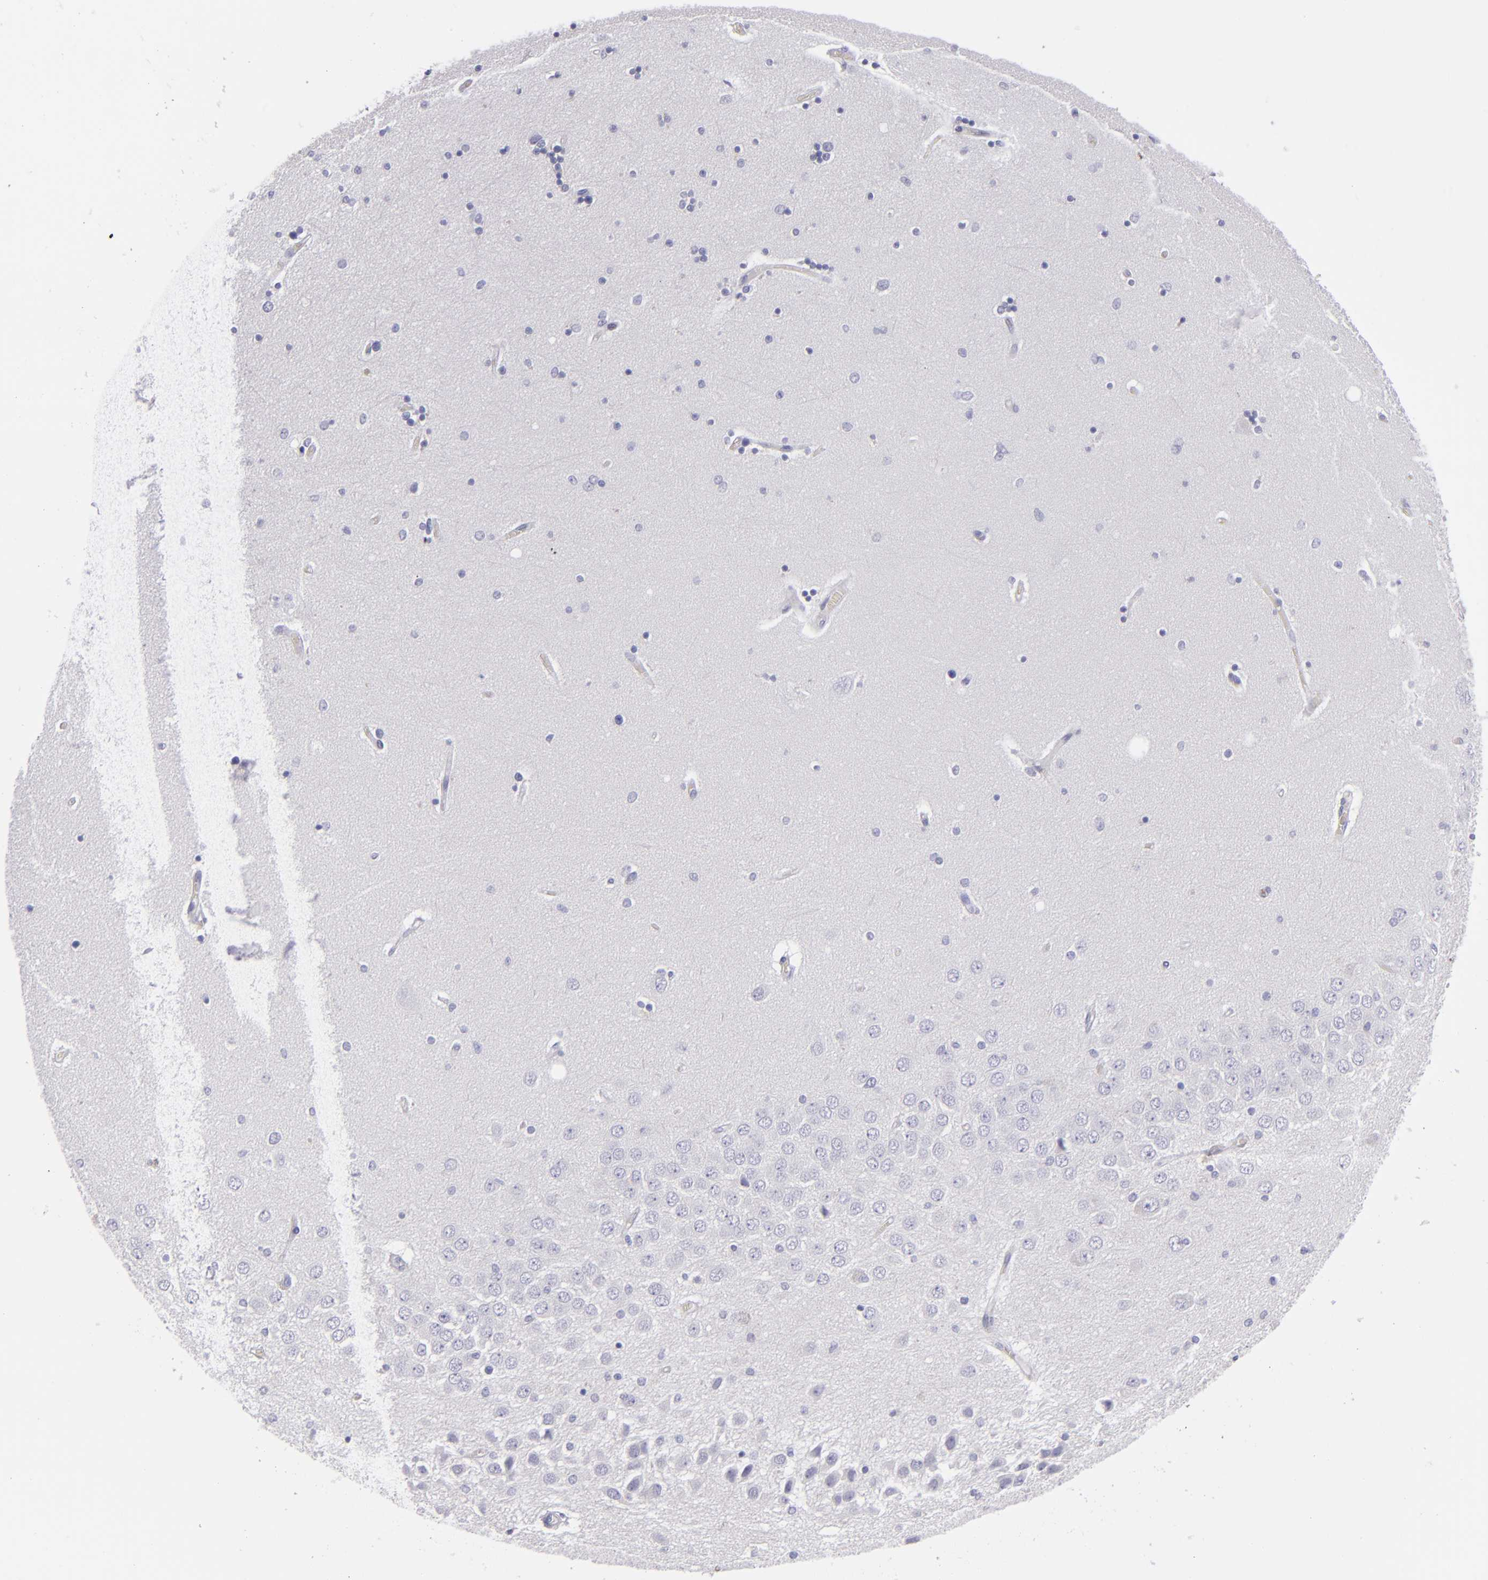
{"staining": {"intensity": "negative", "quantity": "none", "location": "none"}, "tissue": "hippocampus", "cell_type": "Glial cells", "image_type": "normal", "snomed": [{"axis": "morphology", "description": "Normal tissue, NOS"}, {"axis": "topography", "description": "Hippocampus"}], "caption": "IHC histopathology image of normal hippocampus stained for a protein (brown), which demonstrates no expression in glial cells.", "gene": "CD2", "patient": {"sex": "female", "age": 54}}